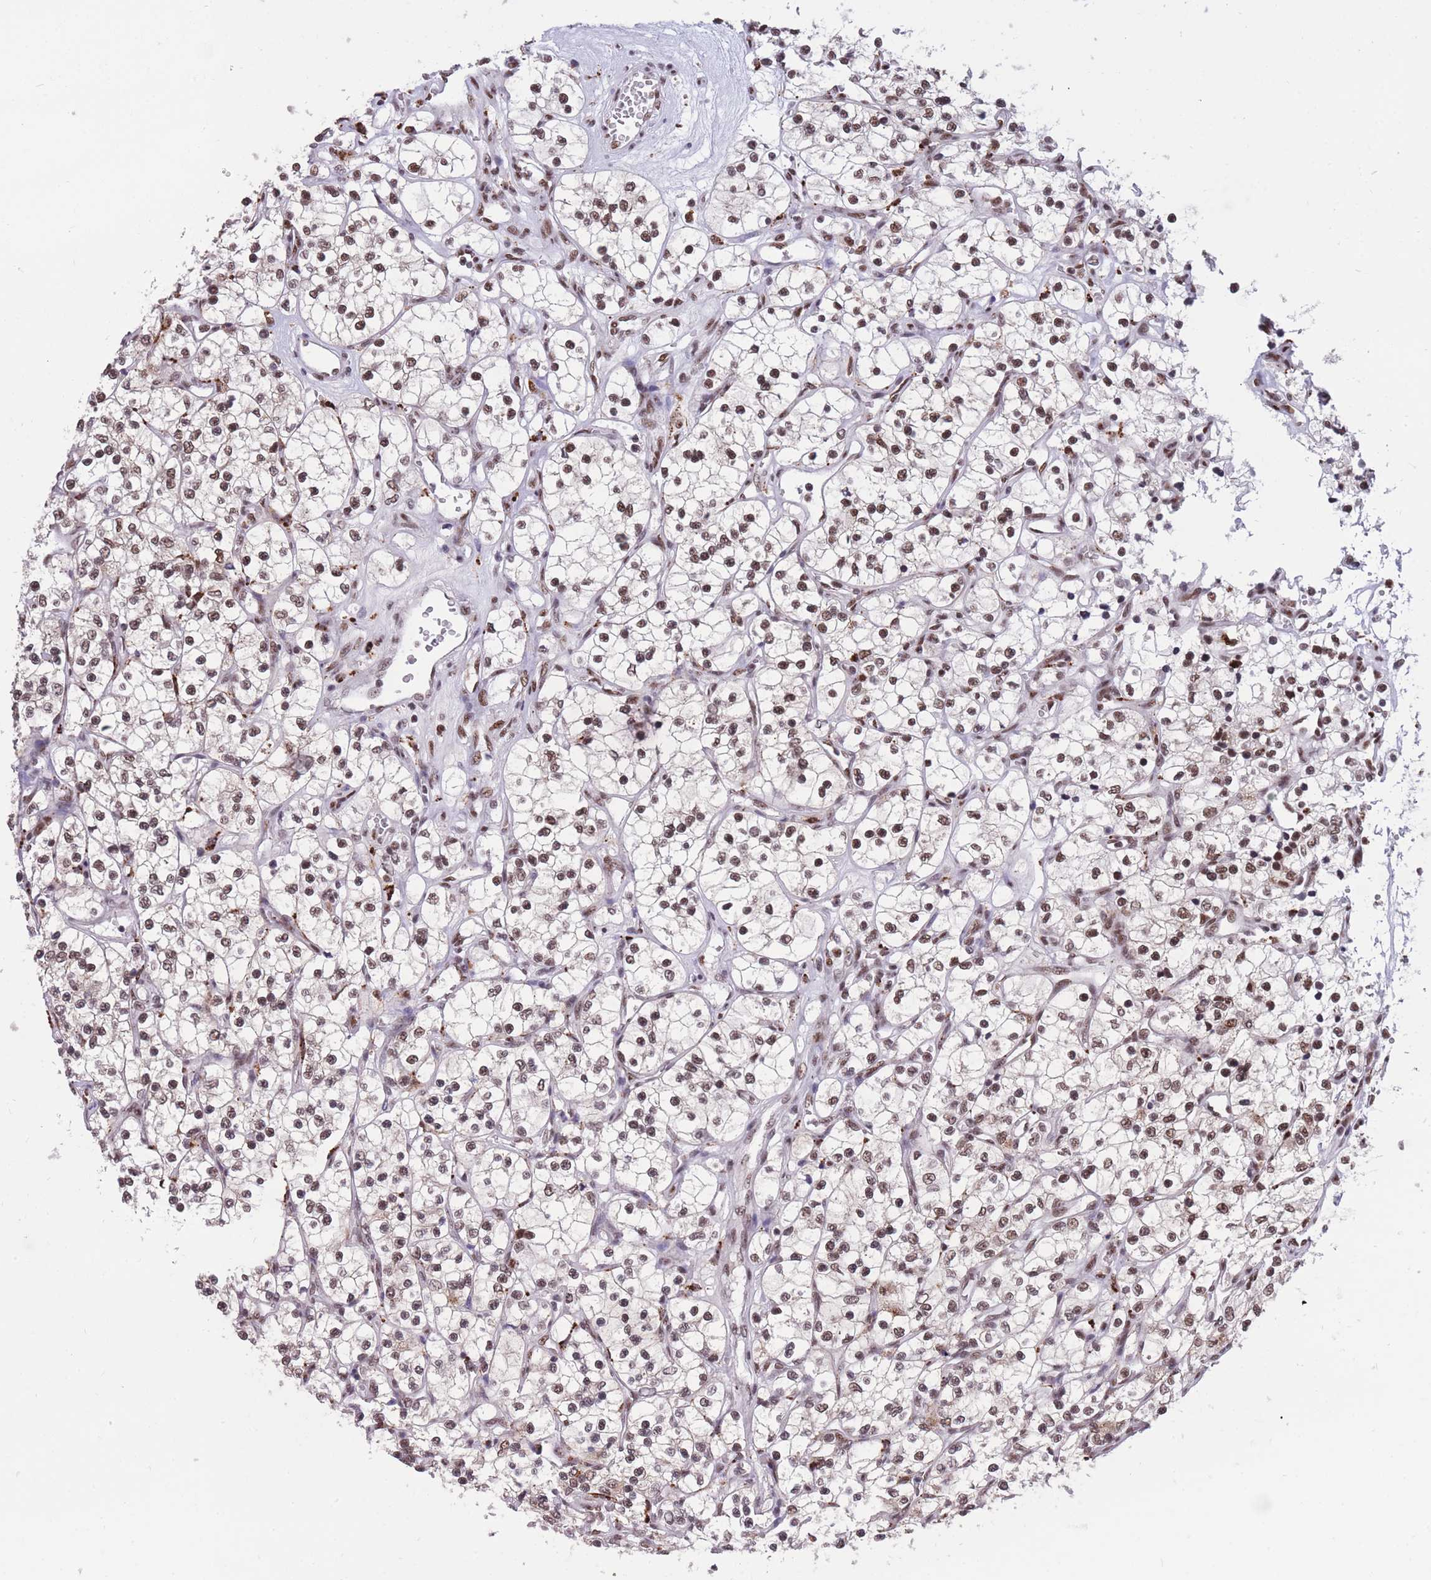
{"staining": {"intensity": "moderate", "quantity": ">75%", "location": "nuclear"}, "tissue": "renal cancer", "cell_type": "Tumor cells", "image_type": "cancer", "snomed": [{"axis": "morphology", "description": "Adenocarcinoma, NOS"}, {"axis": "topography", "description": "Kidney"}], "caption": "IHC of human renal cancer (adenocarcinoma) shows medium levels of moderate nuclear staining in approximately >75% of tumor cells. (DAB IHC, brown staining for protein, blue staining for nuclei).", "gene": "PRPF19", "patient": {"sex": "female", "age": 69}}